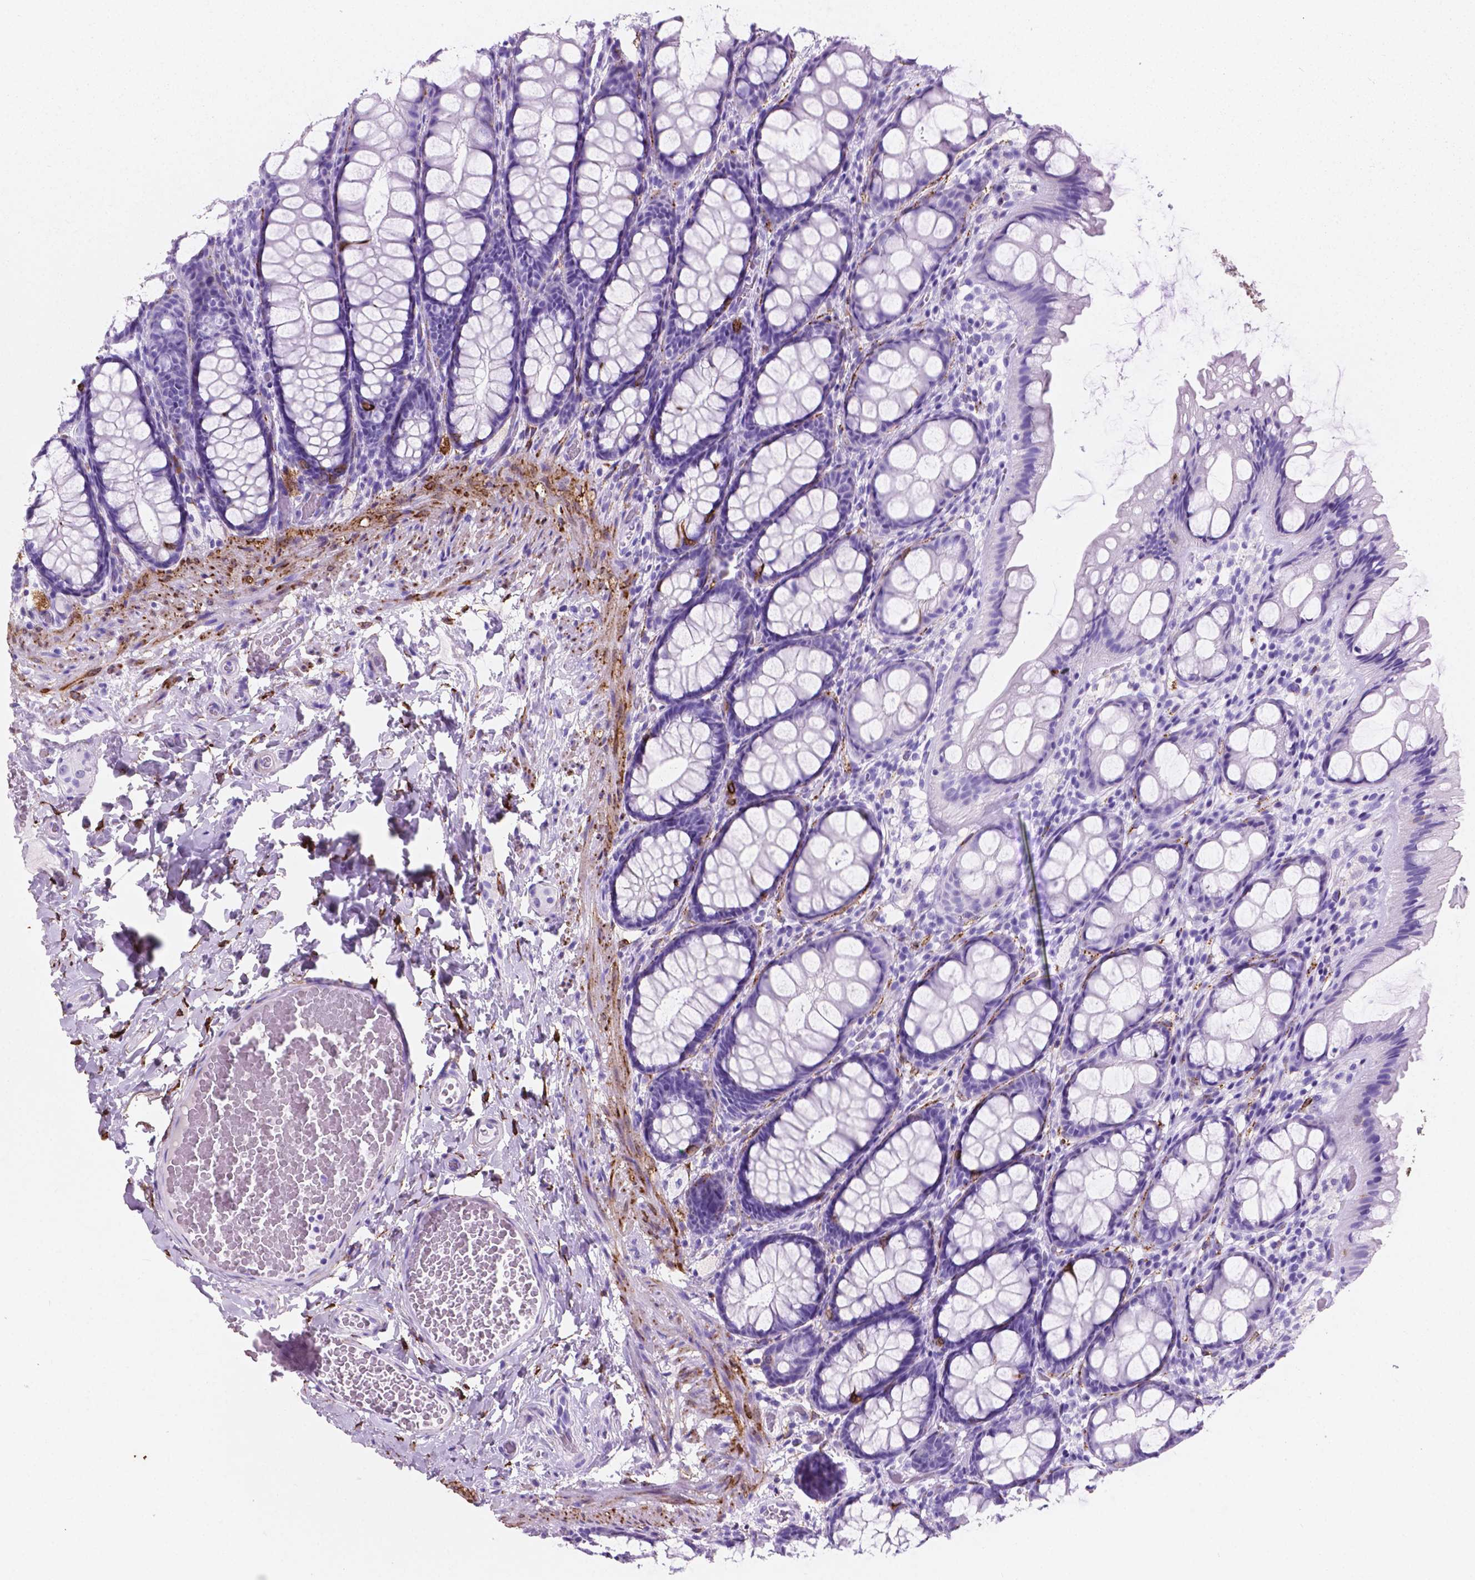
{"staining": {"intensity": "negative", "quantity": "none", "location": "none"}, "tissue": "colon", "cell_type": "Endothelial cells", "image_type": "normal", "snomed": [{"axis": "morphology", "description": "Normal tissue, NOS"}, {"axis": "topography", "description": "Colon"}], "caption": "DAB (3,3'-diaminobenzidine) immunohistochemical staining of normal colon displays no significant expression in endothelial cells.", "gene": "MACF1", "patient": {"sex": "male", "age": 47}}